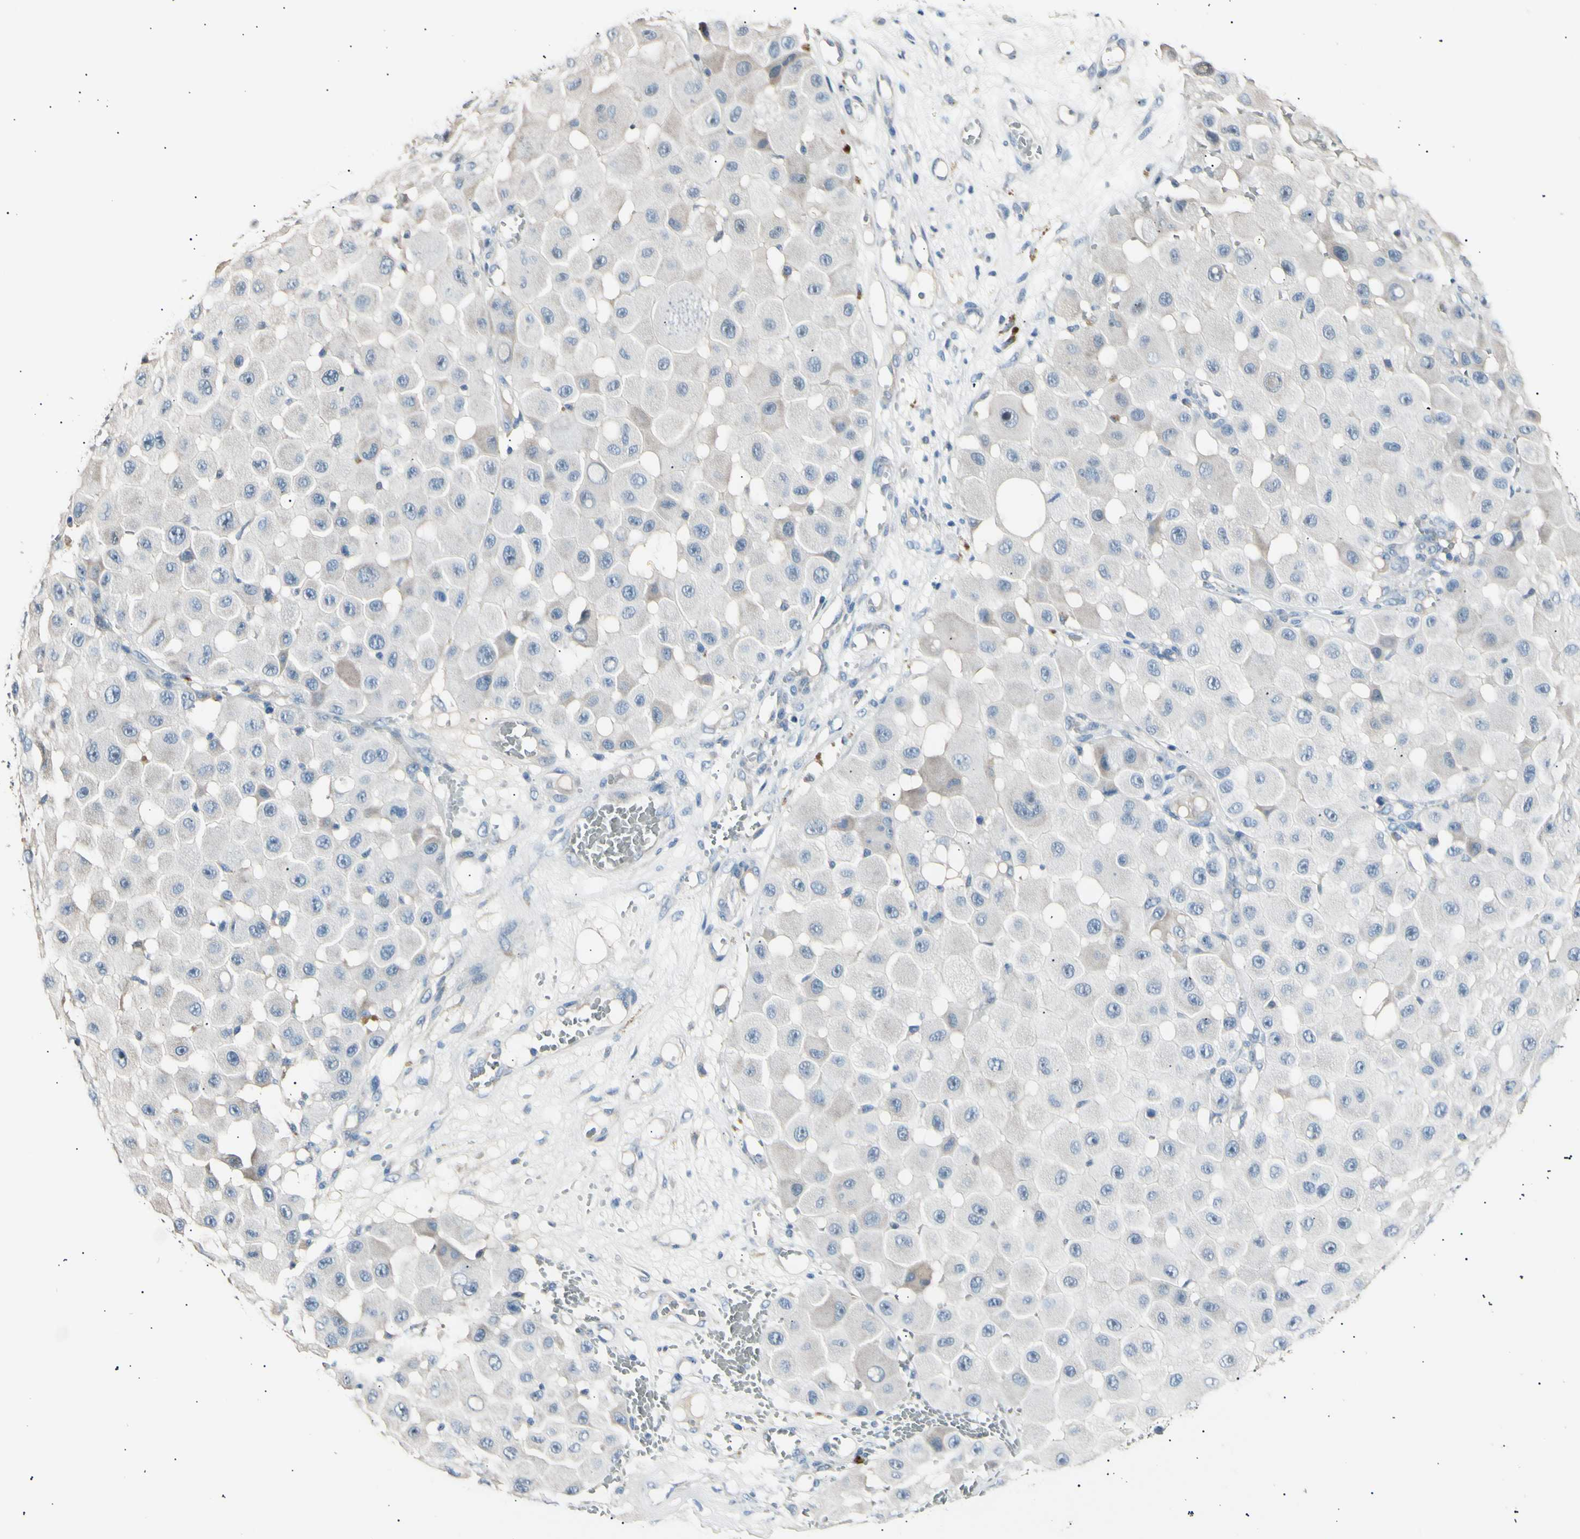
{"staining": {"intensity": "negative", "quantity": "none", "location": "none"}, "tissue": "melanoma", "cell_type": "Tumor cells", "image_type": "cancer", "snomed": [{"axis": "morphology", "description": "Malignant melanoma, NOS"}, {"axis": "topography", "description": "Skin"}], "caption": "Immunohistochemistry (IHC) micrograph of neoplastic tissue: melanoma stained with DAB demonstrates no significant protein staining in tumor cells. (DAB (3,3'-diaminobenzidine) immunohistochemistry (IHC) visualized using brightfield microscopy, high magnification).", "gene": "LDLR", "patient": {"sex": "female", "age": 81}}